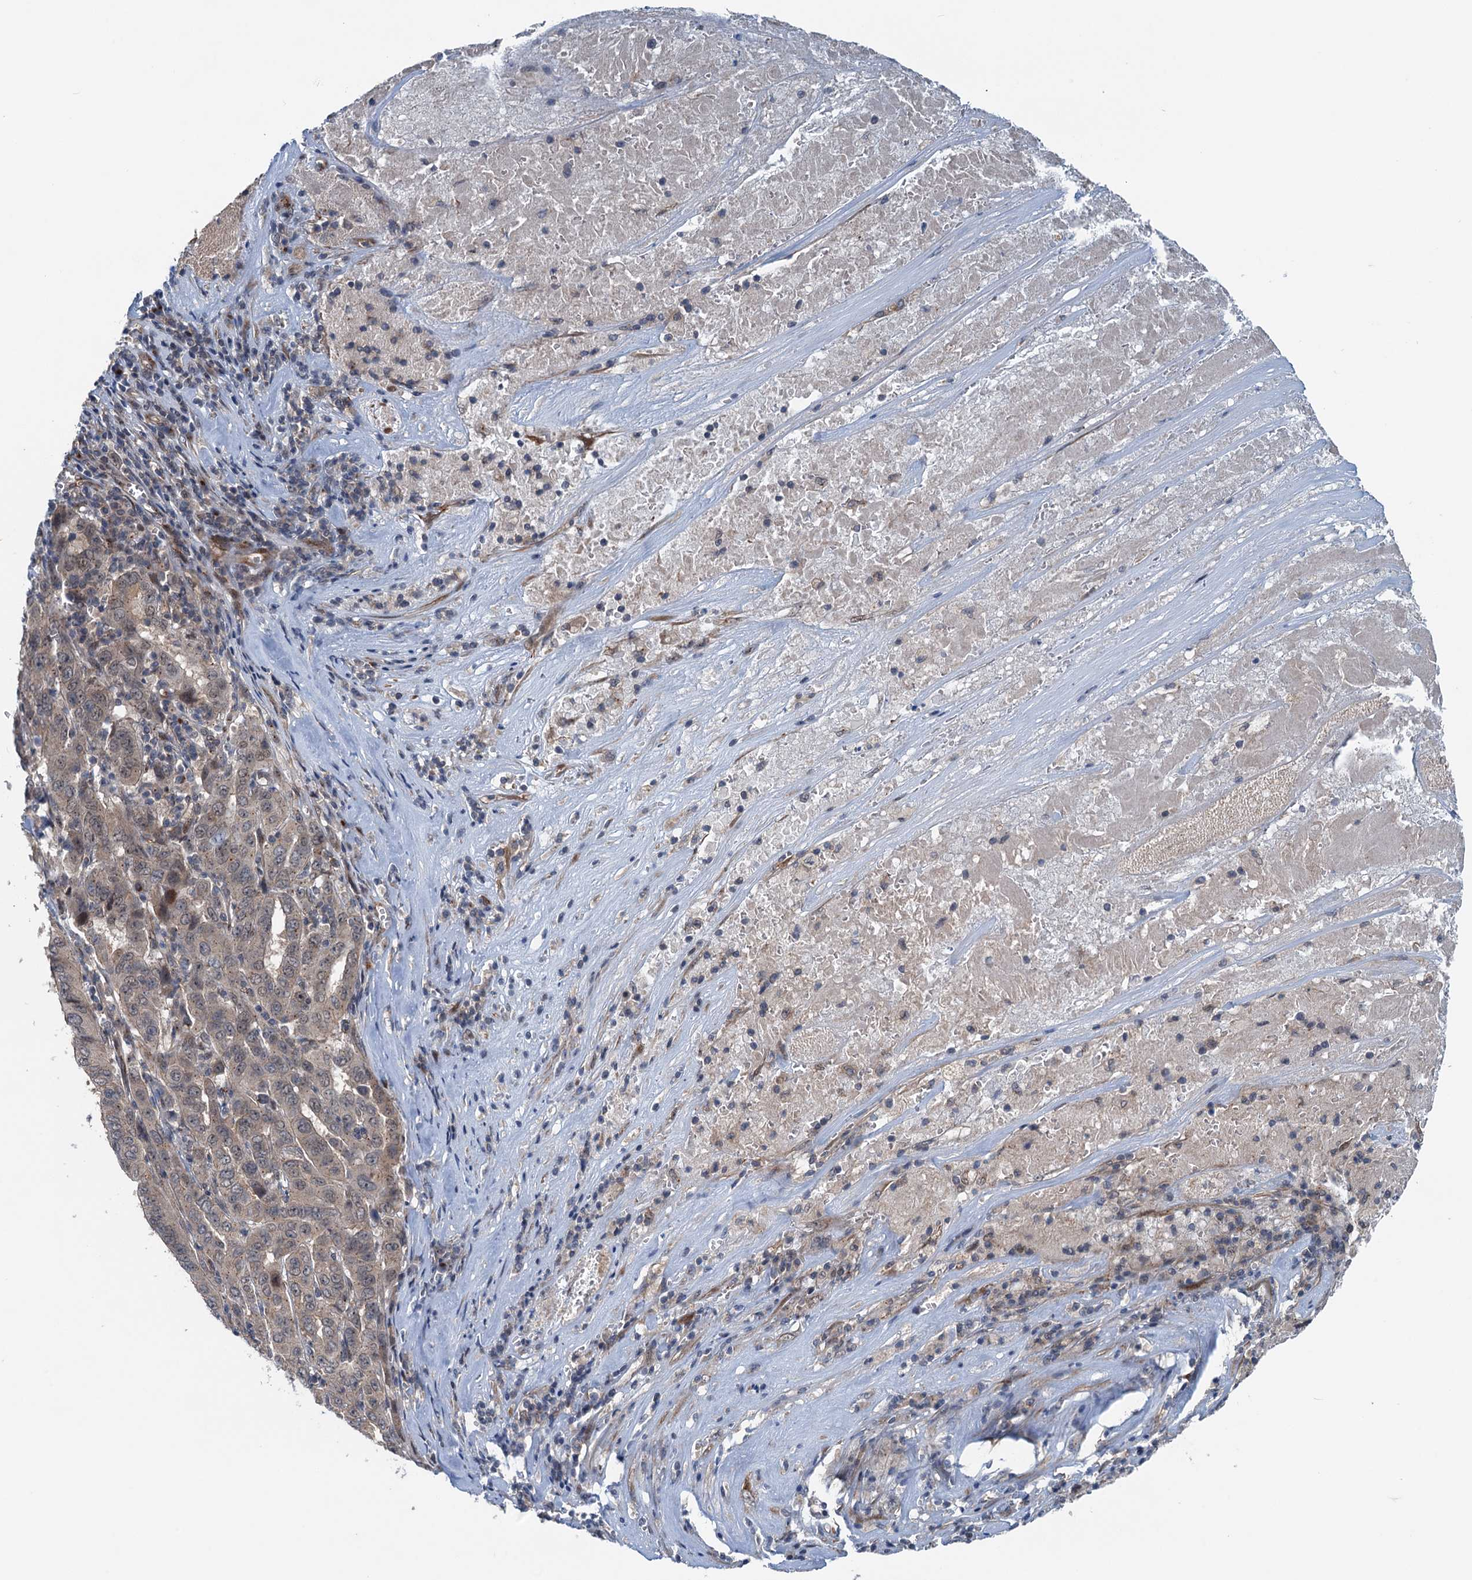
{"staining": {"intensity": "weak", "quantity": ">75%", "location": "cytoplasmic/membranous"}, "tissue": "pancreatic cancer", "cell_type": "Tumor cells", "image_type": "cancer", "snomed": [{"axis": "morphology", "description": "Adenocarcinoma, NOS"}, {"axis": "topography", "description": "Pancreas"}], "caption": "Immunohistochemical staining of pancreatic cancer exhibits weak cytoplasmic/membranous protein staining in approximately >75% of tumor cells.", "gene": "DYNC2I2", "patient": {"sex": "male", "age": 63}}